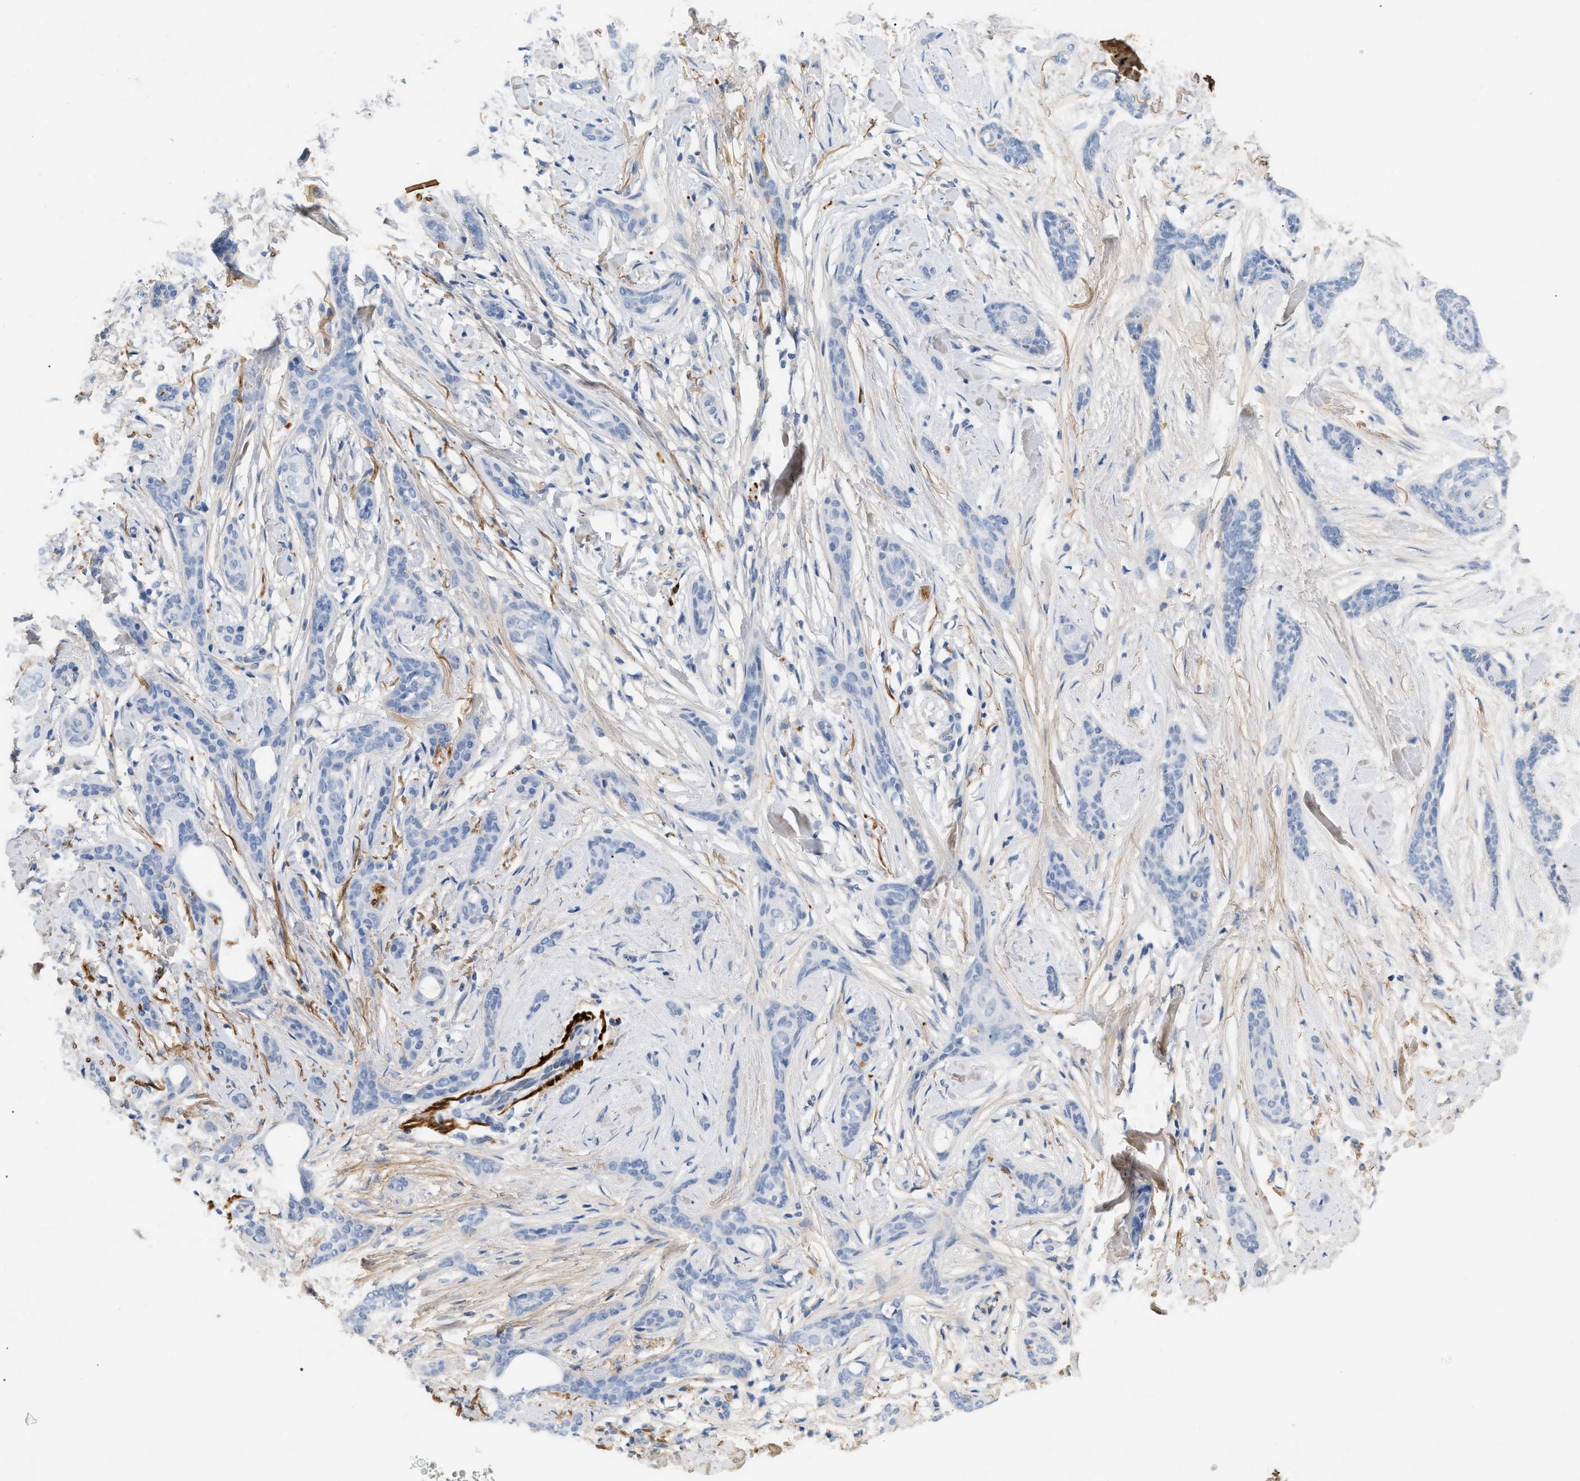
{"staining": {"intensity": "negative", "quantity": "none", "location": "none"}, "tissue": "skin cancer", "cell_type": "Tumor cells", "image_type": "cancer", "snomed": [{"axis": "morphology", "description": "Basal cell carcinoma"}, {"axis": "morphology", "description": "Adnexal tumor, benign"}, {"axis": "topography", "description": "Skin"}], "caption": "A high-resolution photomicrograph shows IHC staining of benign adnexal tumor (skin), which demonstrates no significant staining in tumor cells. (DAB (3,3'-diaminobenzidine) IHC with hematoxylin counter stain).", "gene": "CFH", "patient": {"sex": "female", "age": 42}}